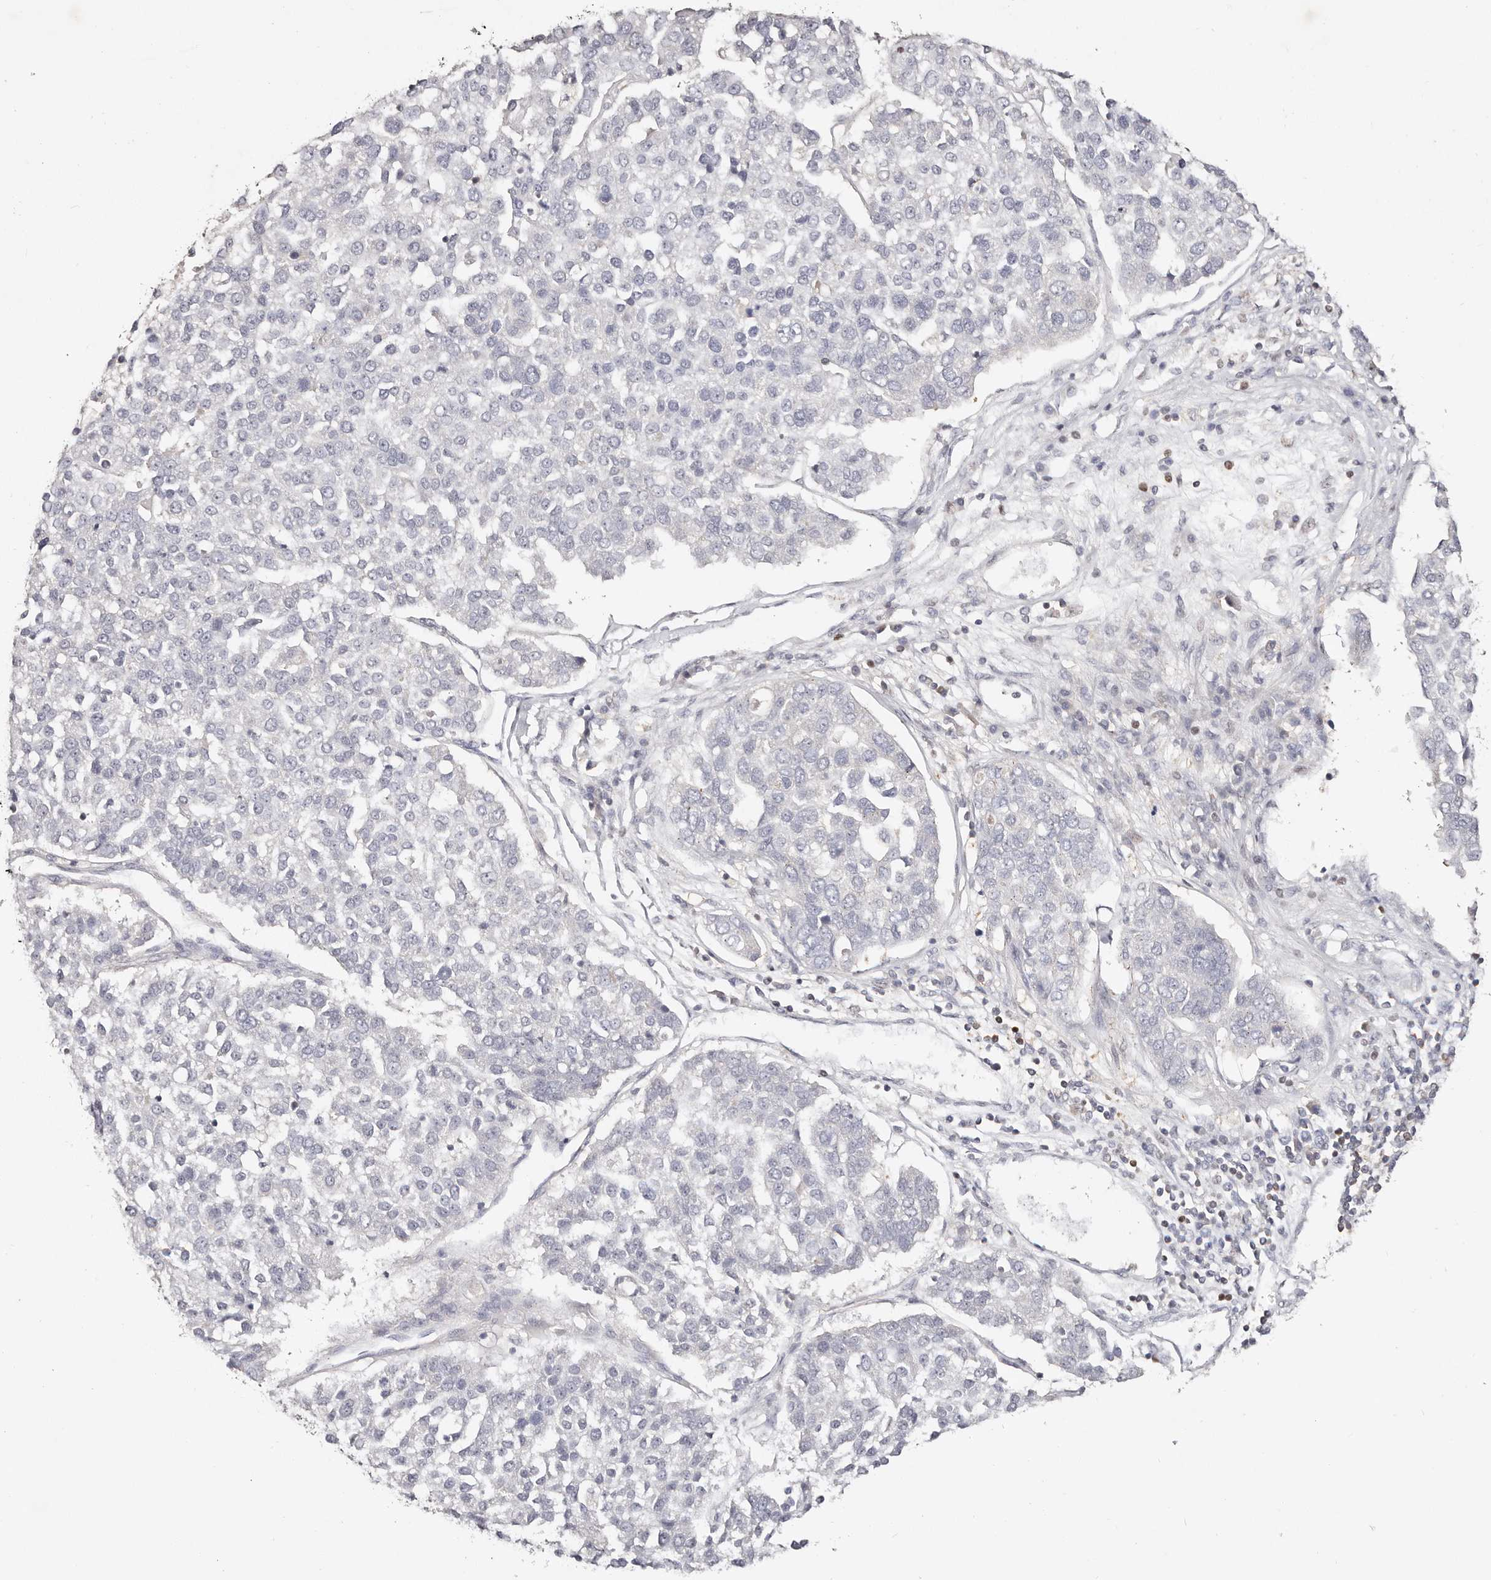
{"staining": {"intensity": "negative", "quantity": "none", "location": "none"}, "tissue": "pancreatic cancer", "cell_type": "Tumor cells", "image_type": "cancer", "snomed": [{"axis": "morphology", "description": "Adenocarcinoma, NOS"}, {"axis": "topography", "description": "Pancreas"}], "caption": "Pancreatic cancer was stained to show a protein in brown. There is no significant staining in tumor cells. (Immunohistochemistry, brightfield microscopy, high magnification).", "gene": "IQGAP3", "patient": {"sex": "female", "age": 61}}